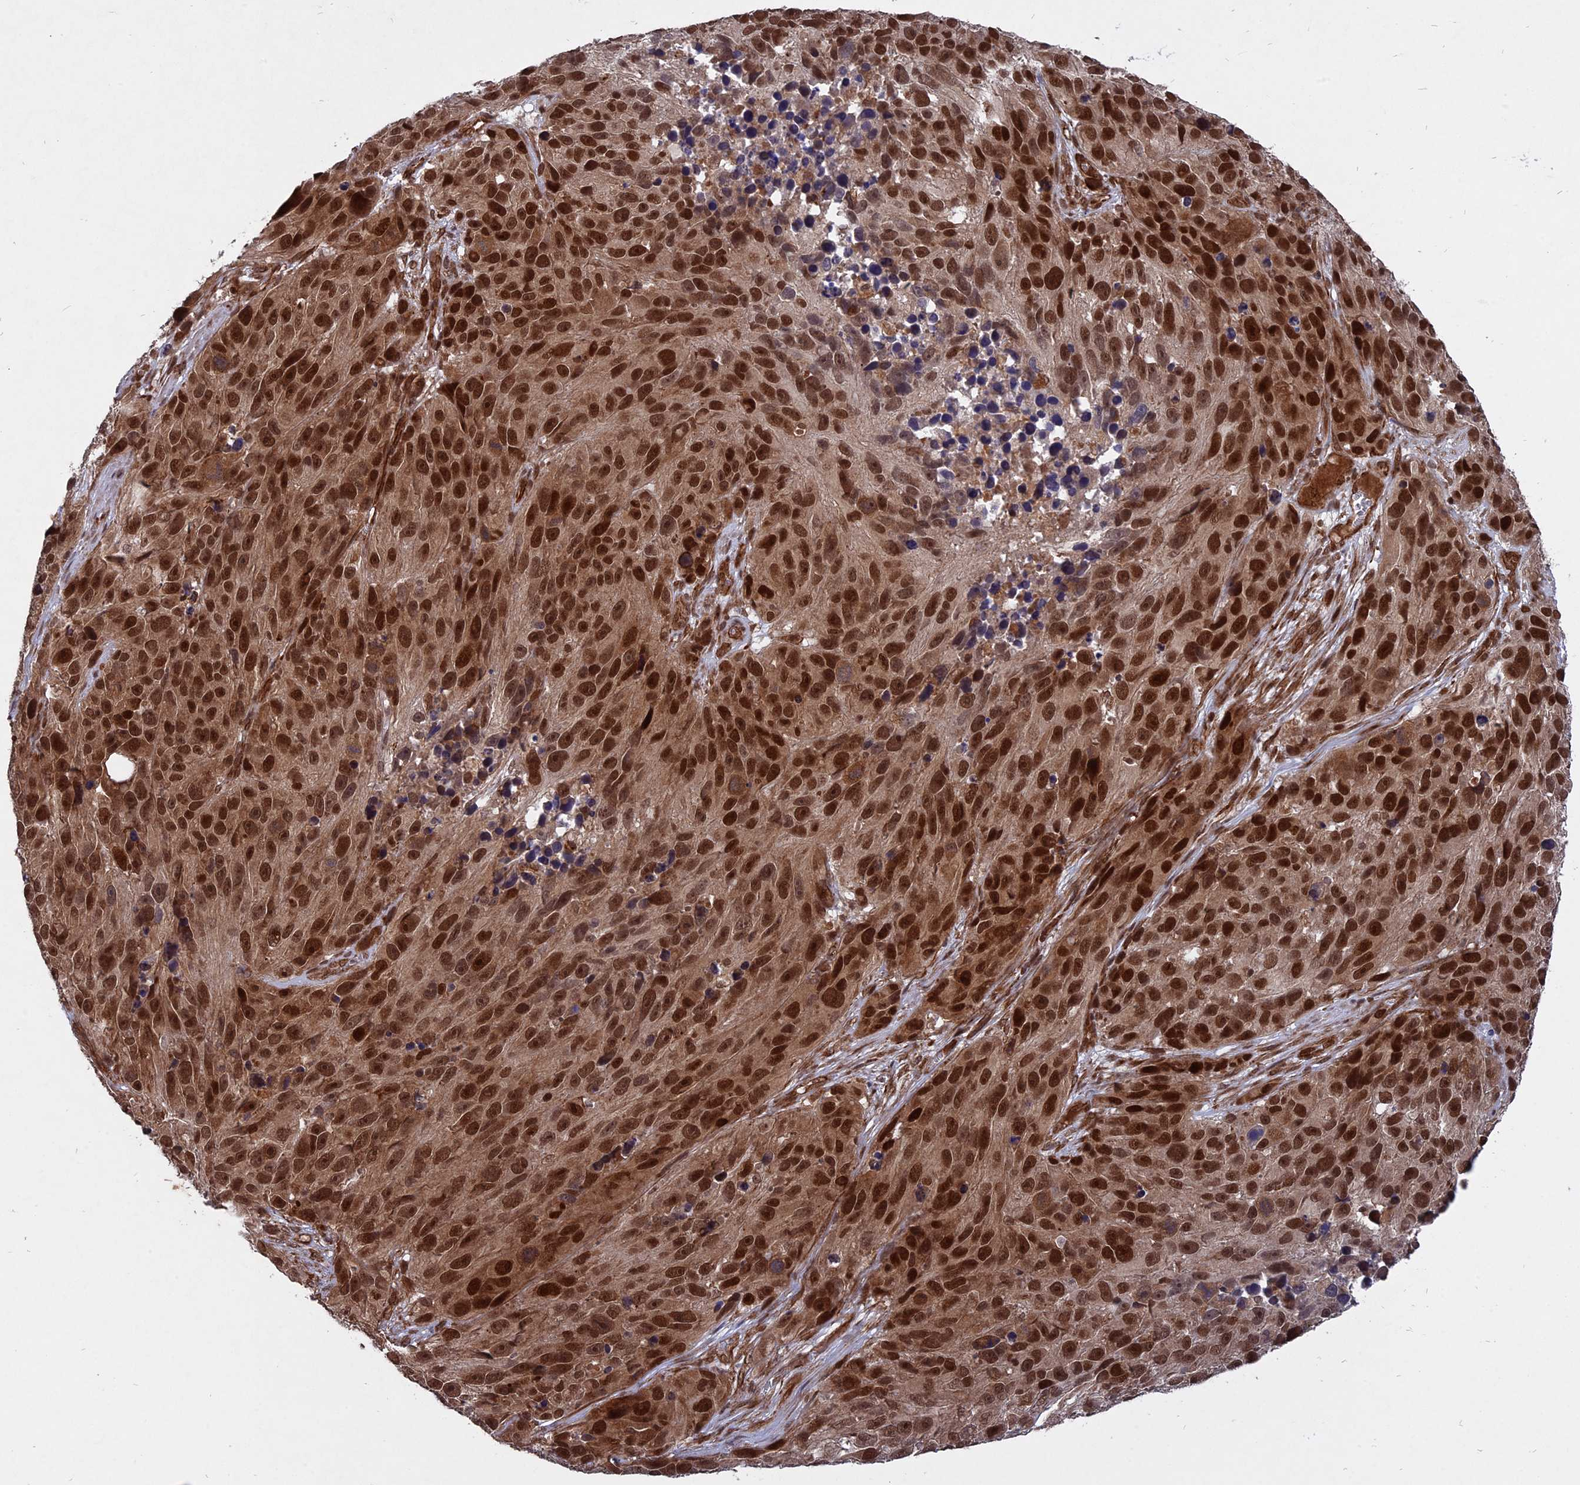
{"staining": {"intensity": "strong", "quantity": ">75%", "location": "cytoplasmic/membranous,nuclear"}, "tissue": "melanoma", "cell_type": "Tumor cells", "image_type": "cancer", "snomed": [{"axis": "morphology", "description": "Malignant melanoma, NOS"}, {"axis": "topography", "description": "Skin"}], "caption": "Protein analysis of malignant melanoma tissue displays strong cytoplasmic/membranous and nuclear expression in about >75% of tumor cells. (DAB IHC with brightfield microscopy, high magnification).", "gene": "NOSIP", "patient": {"sex": "male", "age": 84}}